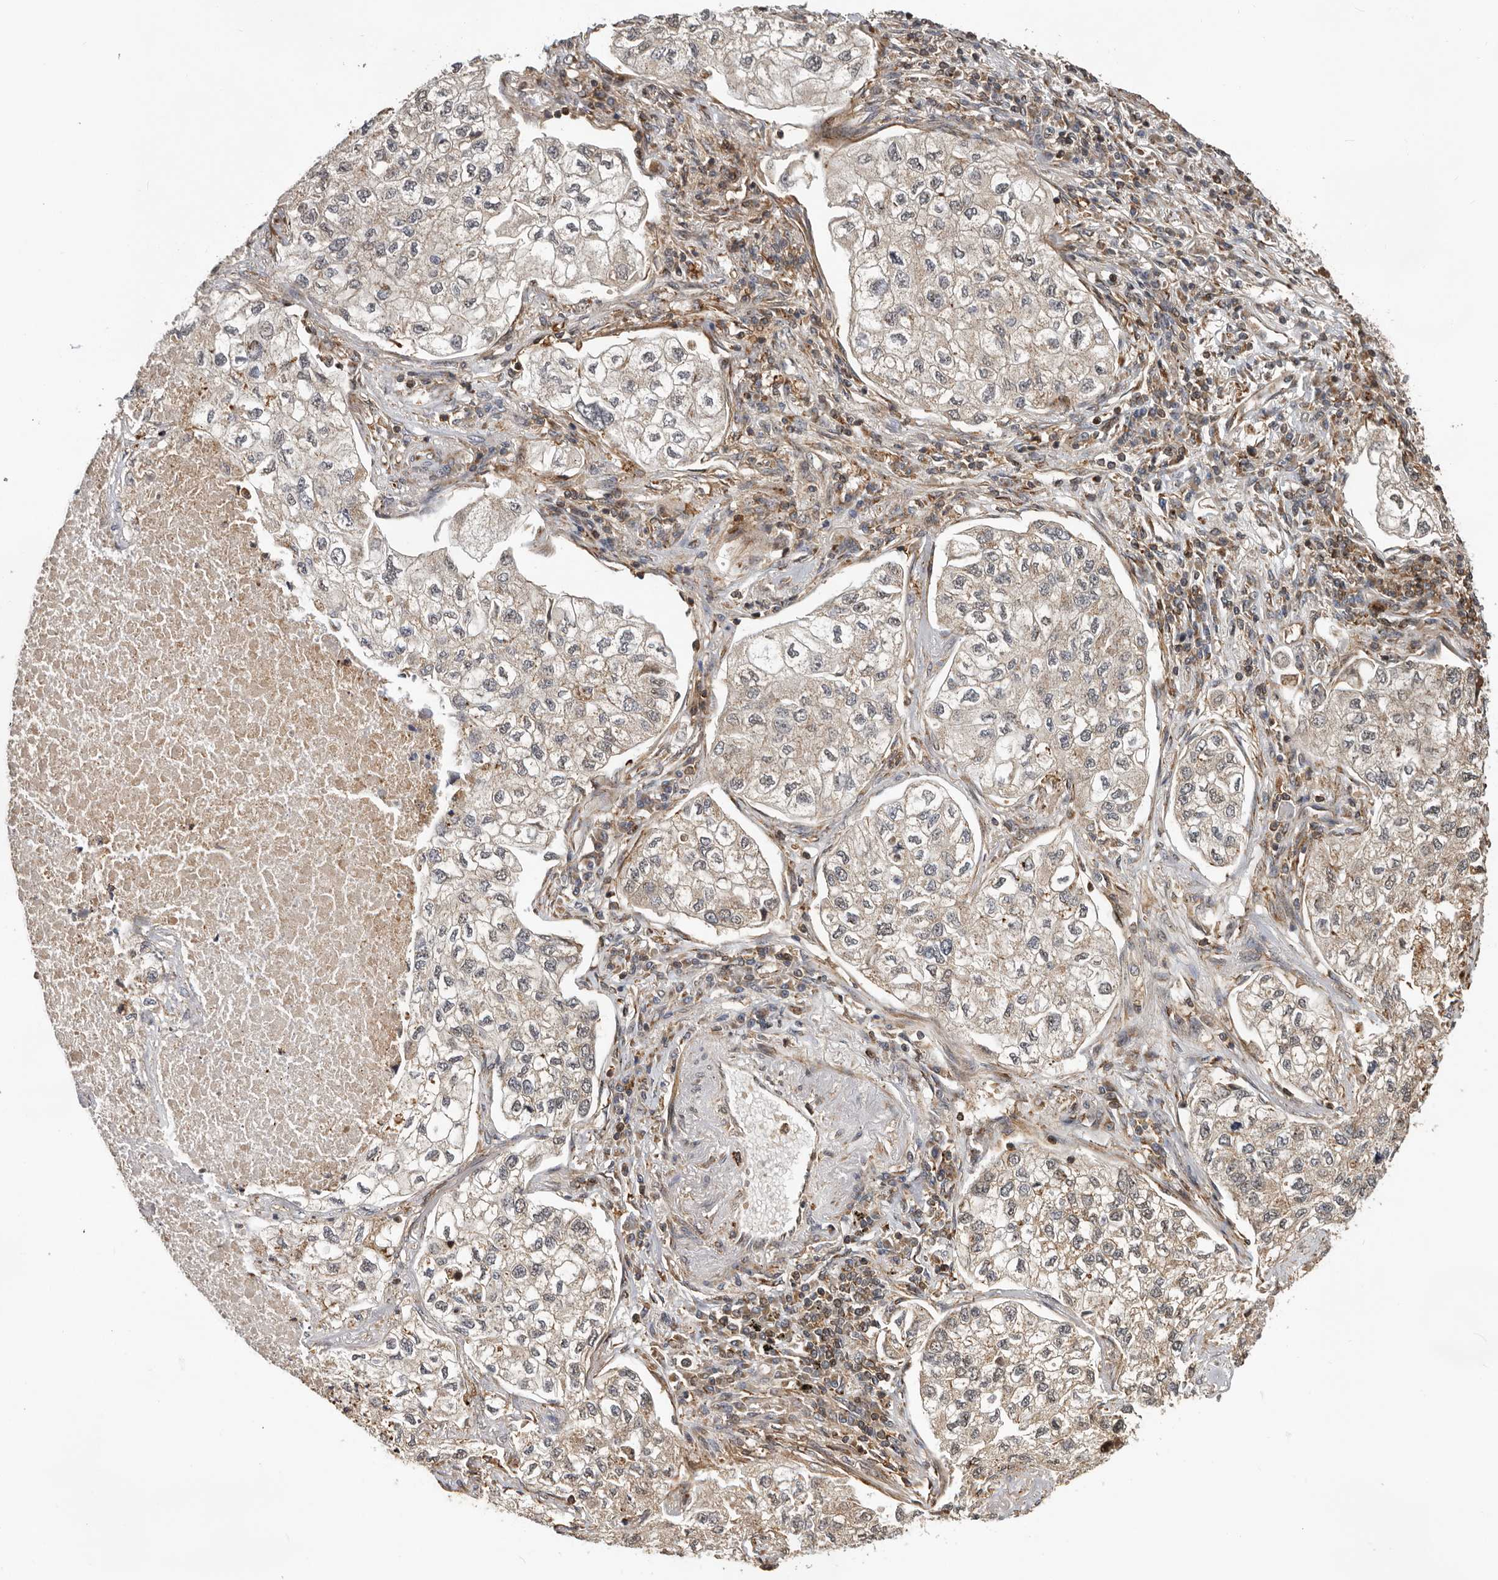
{"staining": {"intensity": "moderate", "quantity": "25%-75%", "location": "cytoplasmic/membranous"}, "tissue": "lung cancer", "cell_type": "Tumor cells", "image_type": "cancer", "snomed": [{"axis": "morphology", "description": "Adenocarcinoma, NOS"}, {"axis": "topography", "description": "Lung"}], "caption": "Protein analysis of lung cancer tissue exhibits moderate cytoplasmic/membranous positivity in about 25%-75% of tumor cells.", "gene": "RNF157", "patient": {"sex": "male", "age": 63}}